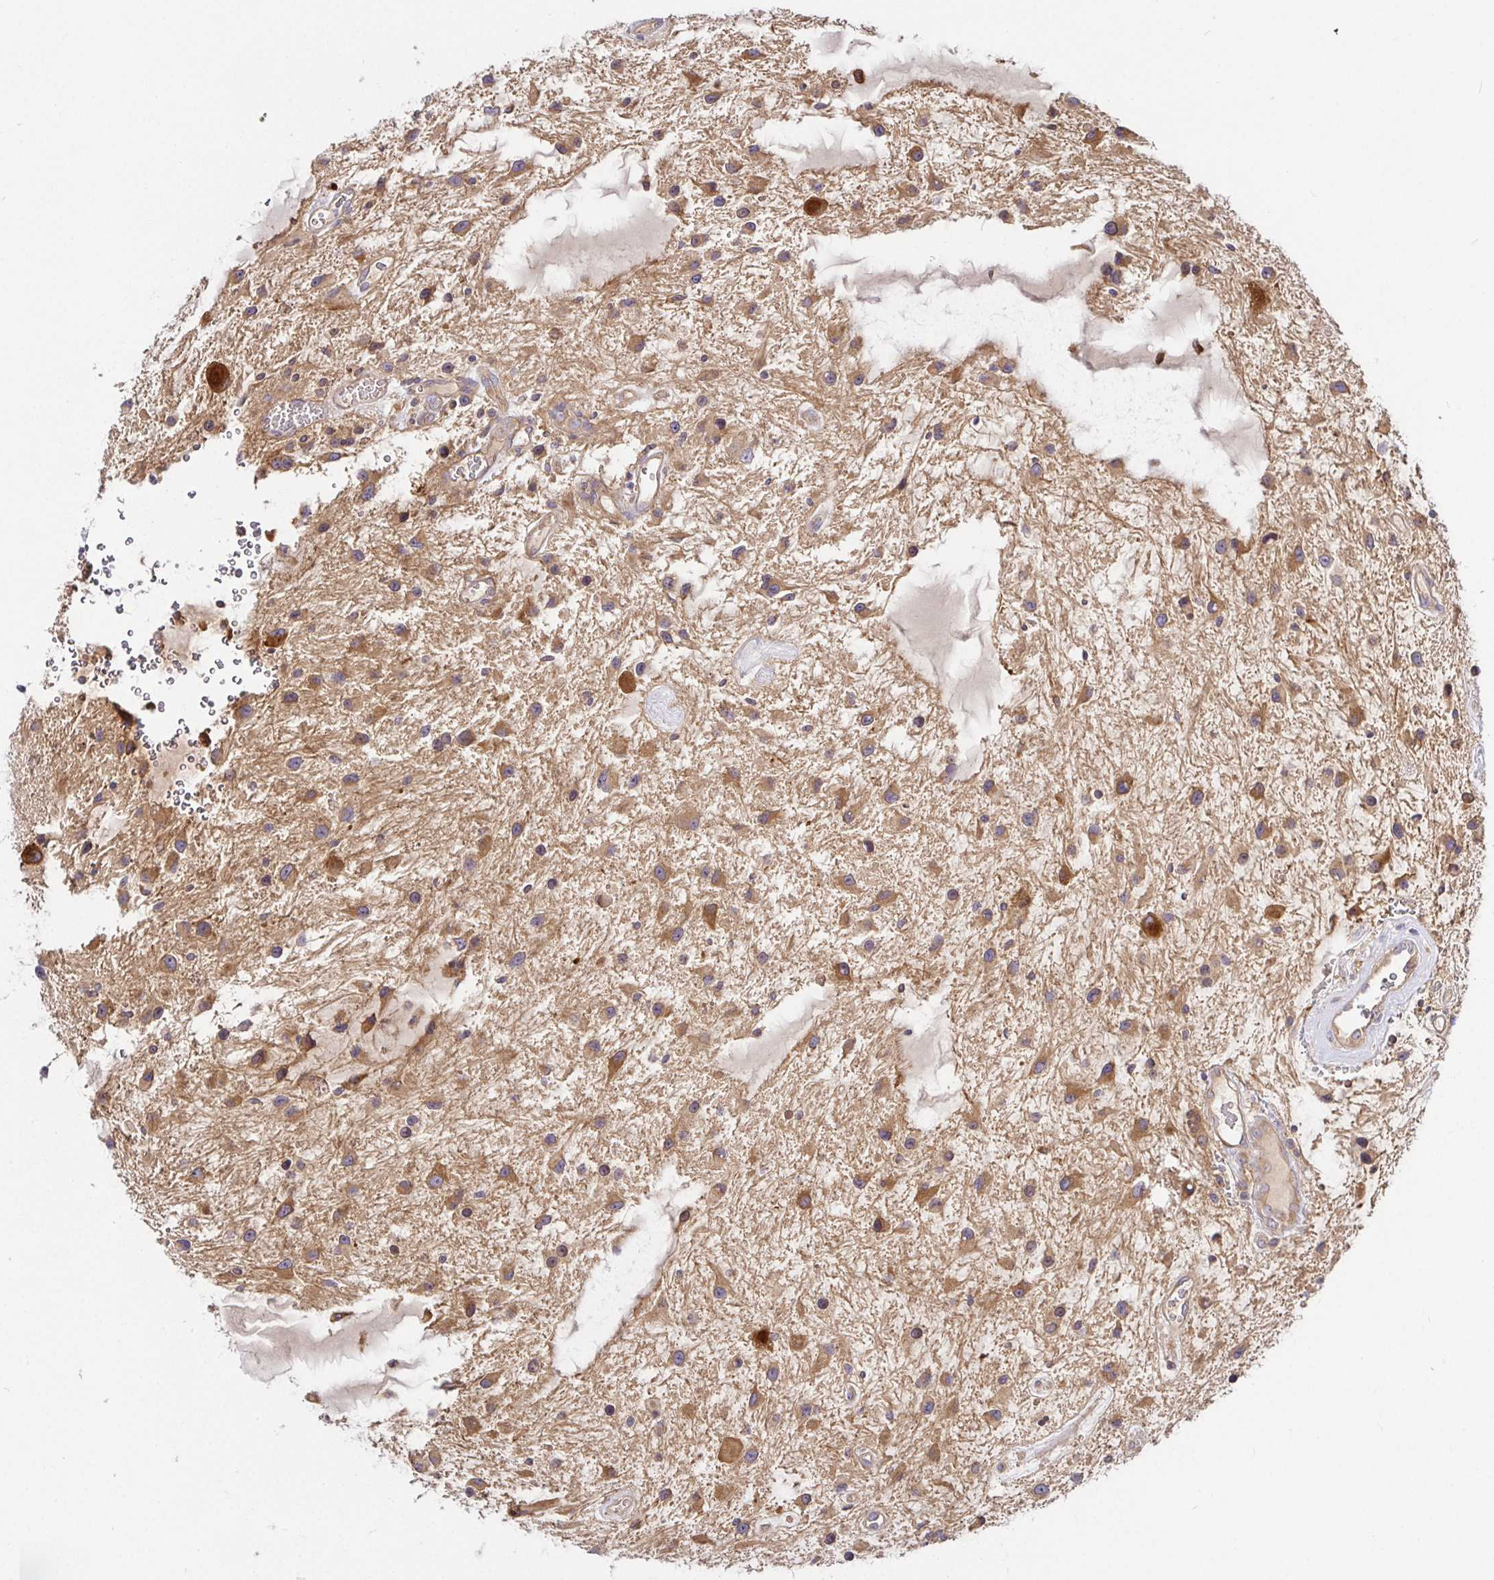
{"staining": {"intensity": "moderate", "quantity": "25%-75%", "location": "cytoplasmic/membranous"}, "tissue": "glioma", "cell_type": "Tumor cells", "image_type": "cancer", "snomed": [{"axis": "morphology", "description": "Glioma, malignant, Low grade"}, {"axis": "topography", "description": "Cerebellum"}], "caption": "Human glioma stained with a protein marker reveals moderate staining in tumor cells.", "gene": "SNX8", "patient": {"sex": "female", "age": 14}}